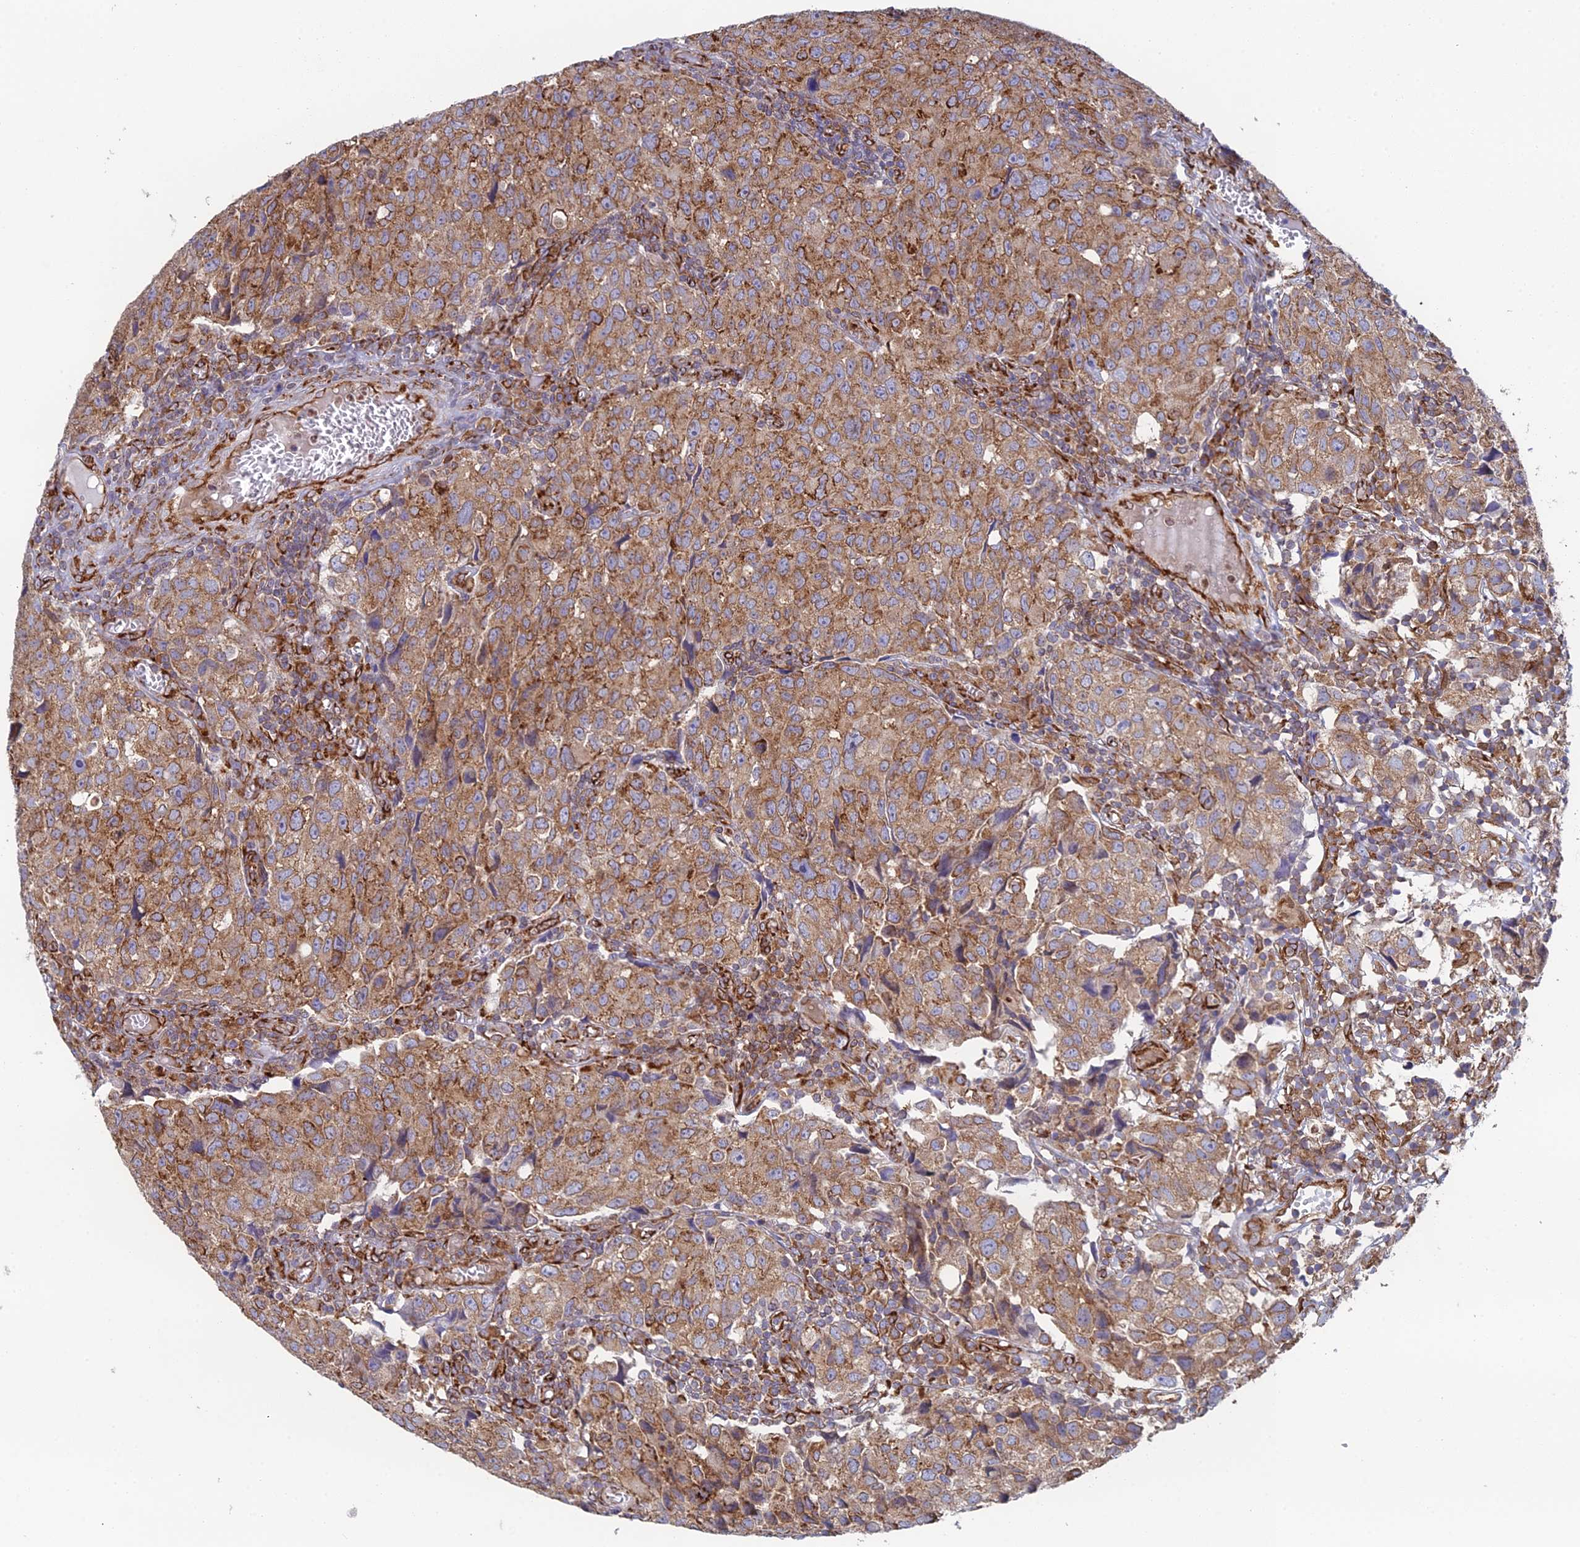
{"staining": {"intensity": "moderate", "quantity": ">75%", "location": "cytoplasmic/membranous"}, "tissue": "urothelial cancer", "cell_type": "Tumor cells", "image_type": "cancer", "snomed": [{"axis": "morphology", "description": "Urothelial carcinoma, High grade"}, {"axis": "topography", "description": "Urinary bladder"}], "caption": "DAB (3,3'-diaminobenzidine) immunohistochemical staining of urothelial cancer shows moderate cytoplasmic/membranous protein positivity in approximately >75% of tumor cells. Using DAB (brown) and hematoxylin (blue) stains, captured at high magnification using brightfield microscopy.", "gene": "CCDC69", "patient": {"sex": "female", "age": 75}}